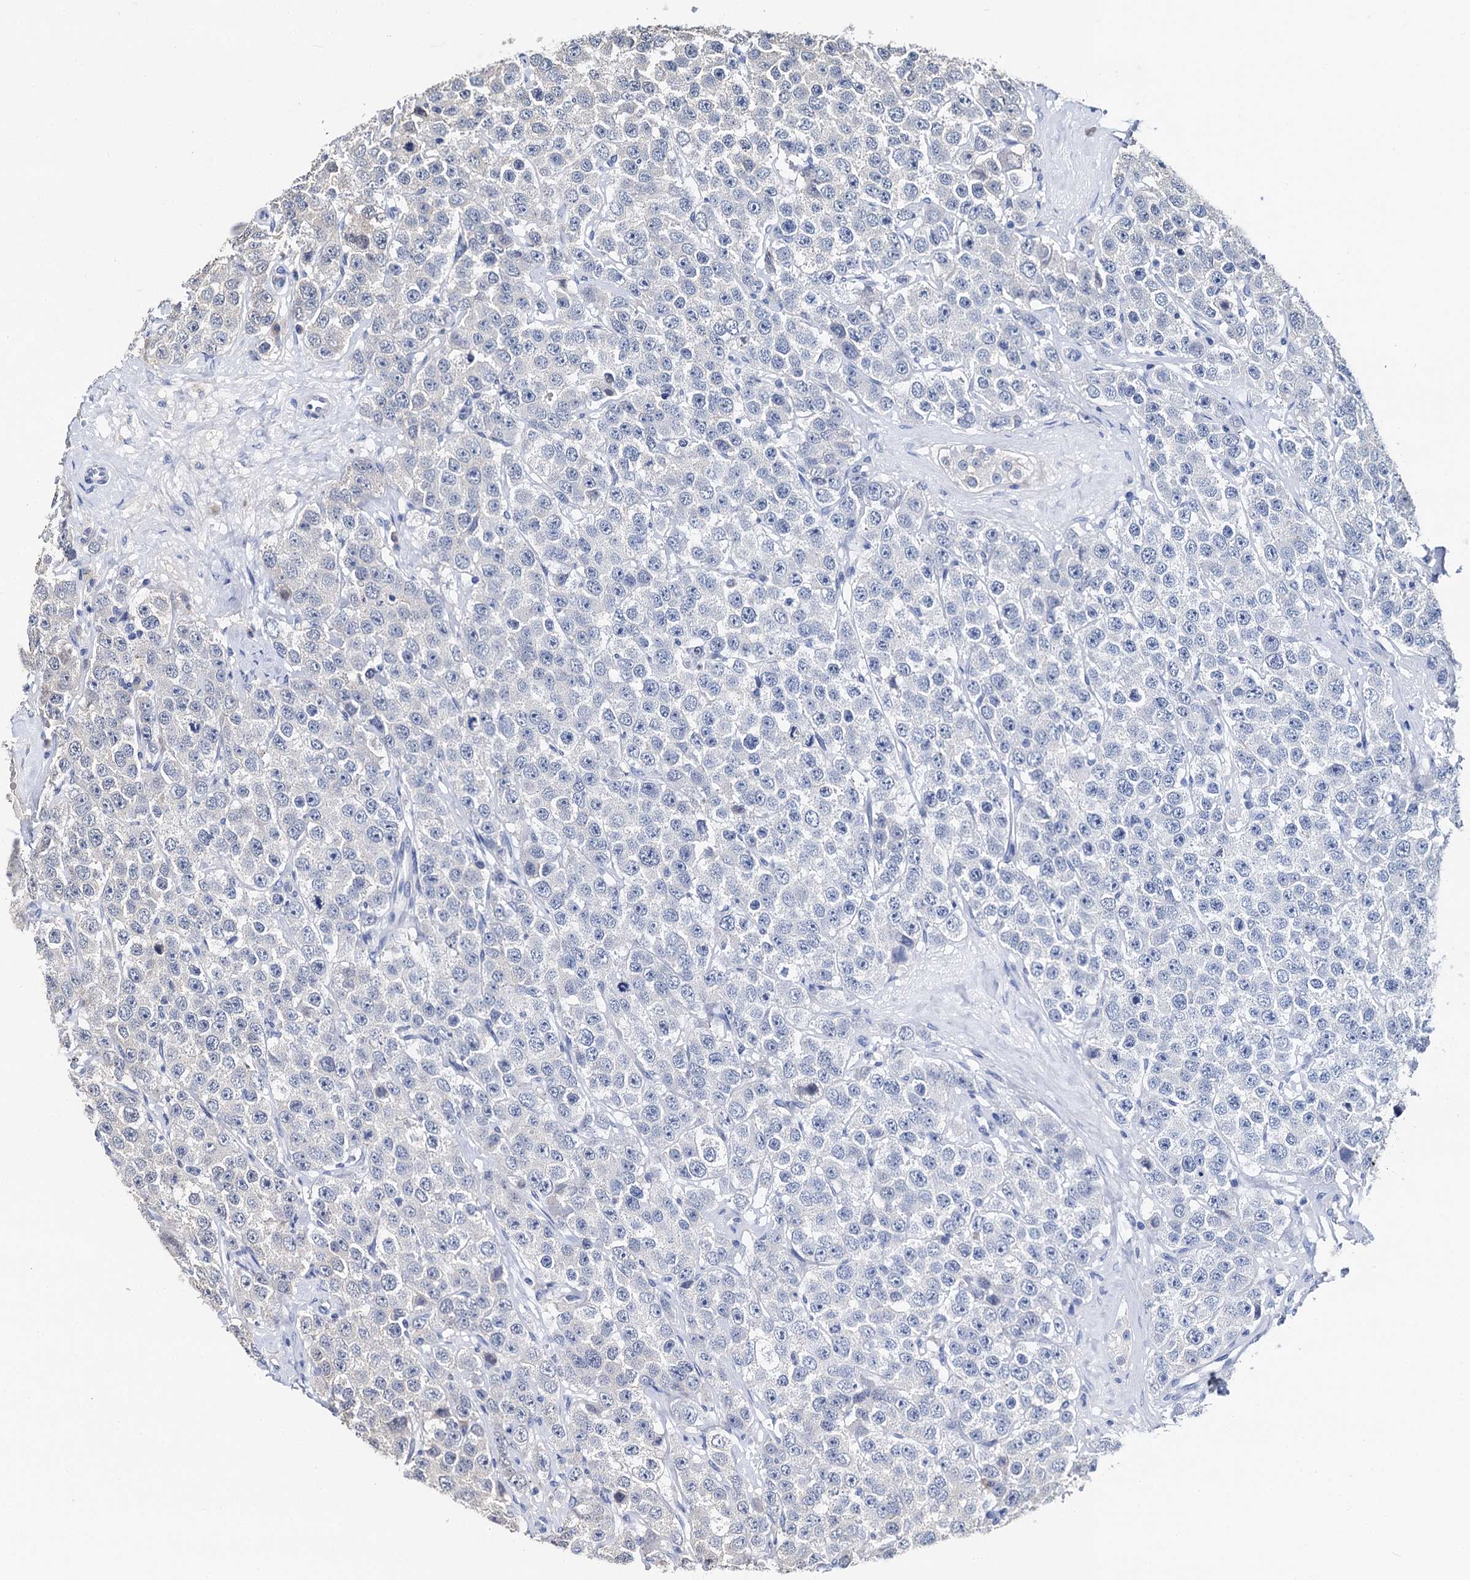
{"staining": {"intensity": "negative", "quantity": "none", "location": "none"}, "tissue": "testis cancer", "cell_type": "Tumor cells", "image_type": "cancer", "snomed": [{"axis": "morphology", "description": "Seminoma, NOS"}, {"axis": "topography", "description": "Testis"}], "caption": "This is a histopathology image of immunohistochemistry (IHC) staining of seminoma (testis), which shows no staining in tumor cells.", "gene": "SLC46A3", "patient": {"sex": "male", "age": 28}}